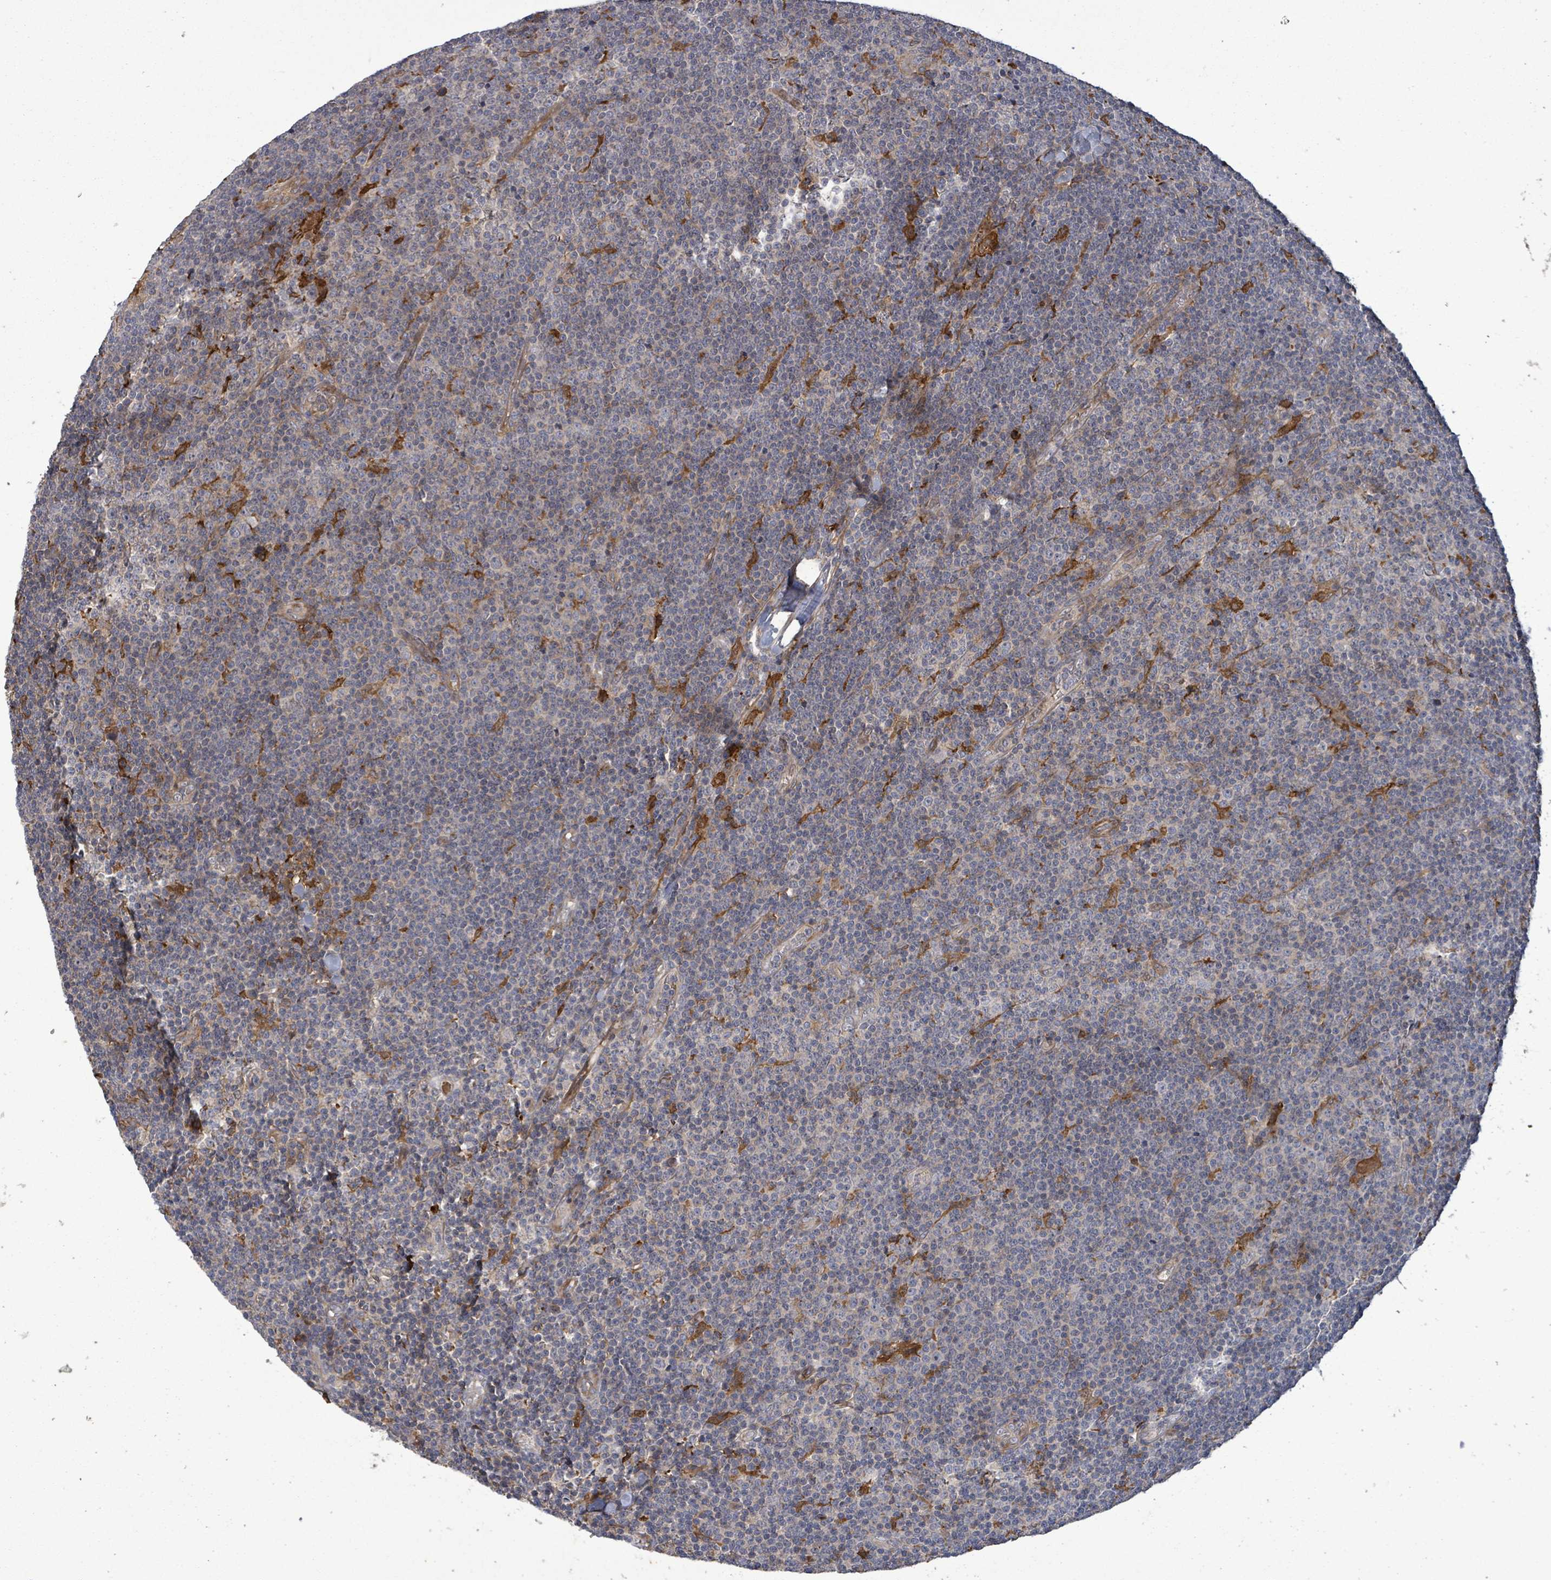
{"staining": {"intensity": "negative", "quantity": "none", "location": "none"}, "tissue": "lymphoma", "cell_type": "Tumor cells", "image_type": "cancer", "snomed": [{"axis": "morphology", "description": "Malignant lymphoma, non-Hodgkin's type, Low grade"}, {"axis": "topography", "description": "Lymph node"}], "caption": "This is an IHC photomicrograph of human lymphoma. There is no positivity in tumor cells.", "gene": "MAP3K6", "patient": {"sex": "male", "age": 48}}